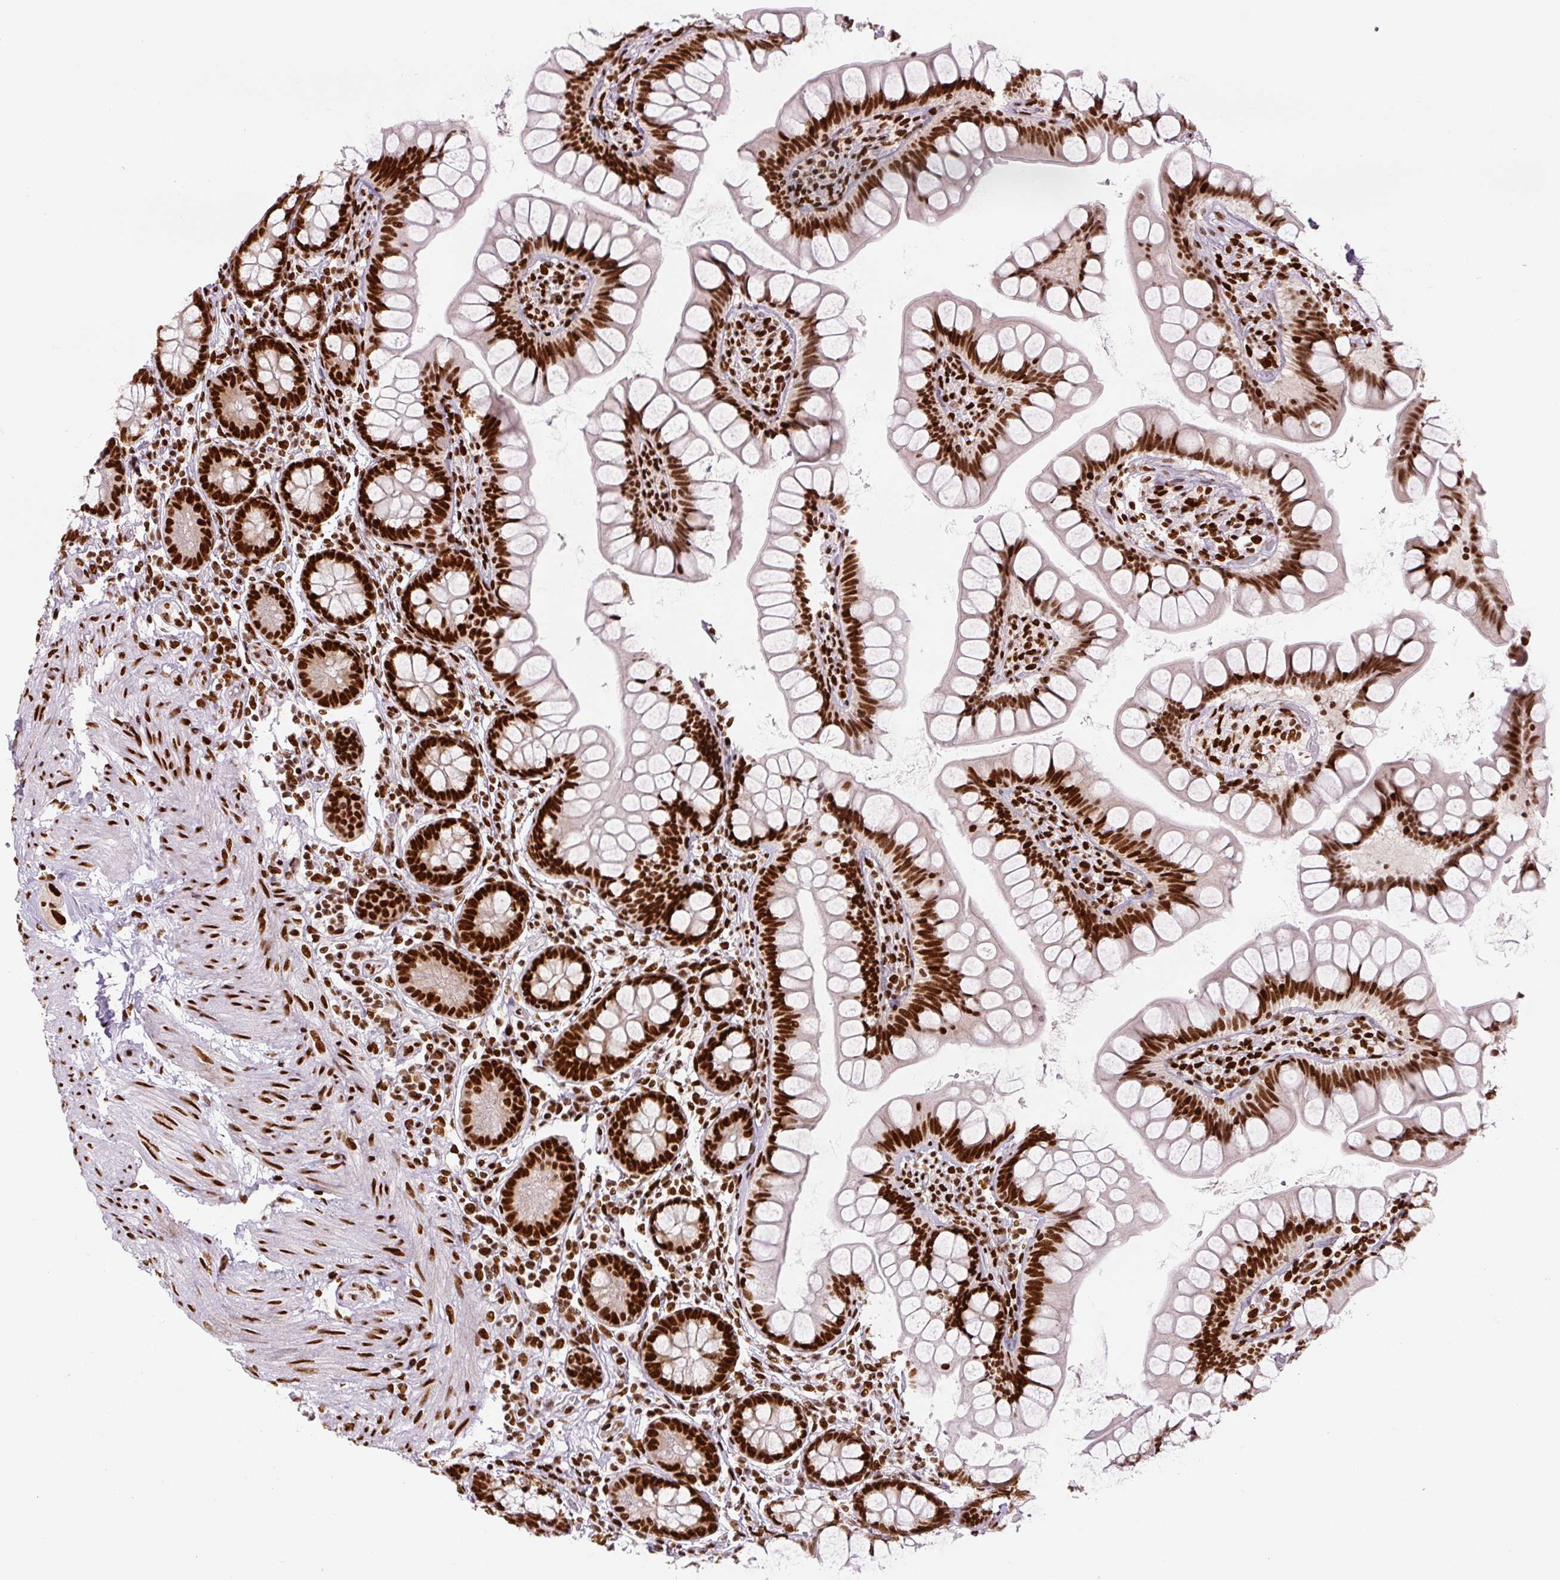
{"staining": {"intensity": "strong", "quantity": ">75%", "location": "nuclear"}, "tissue": "small intestine", "cell_type": "Glandular cells", "image_type": "normal", "snomed": [{"axis": "morphology", "description": "Normal tissue, NOS"}, {"axis": "topography", "description": "Small intestine"}], "caption": "Strong nuclear positivity for a protein is present in about >75% of glandular cells of unremarkable small intestine using IHC.", "gene": "FUS", "patient": {"sex": "male", "age": 70}}